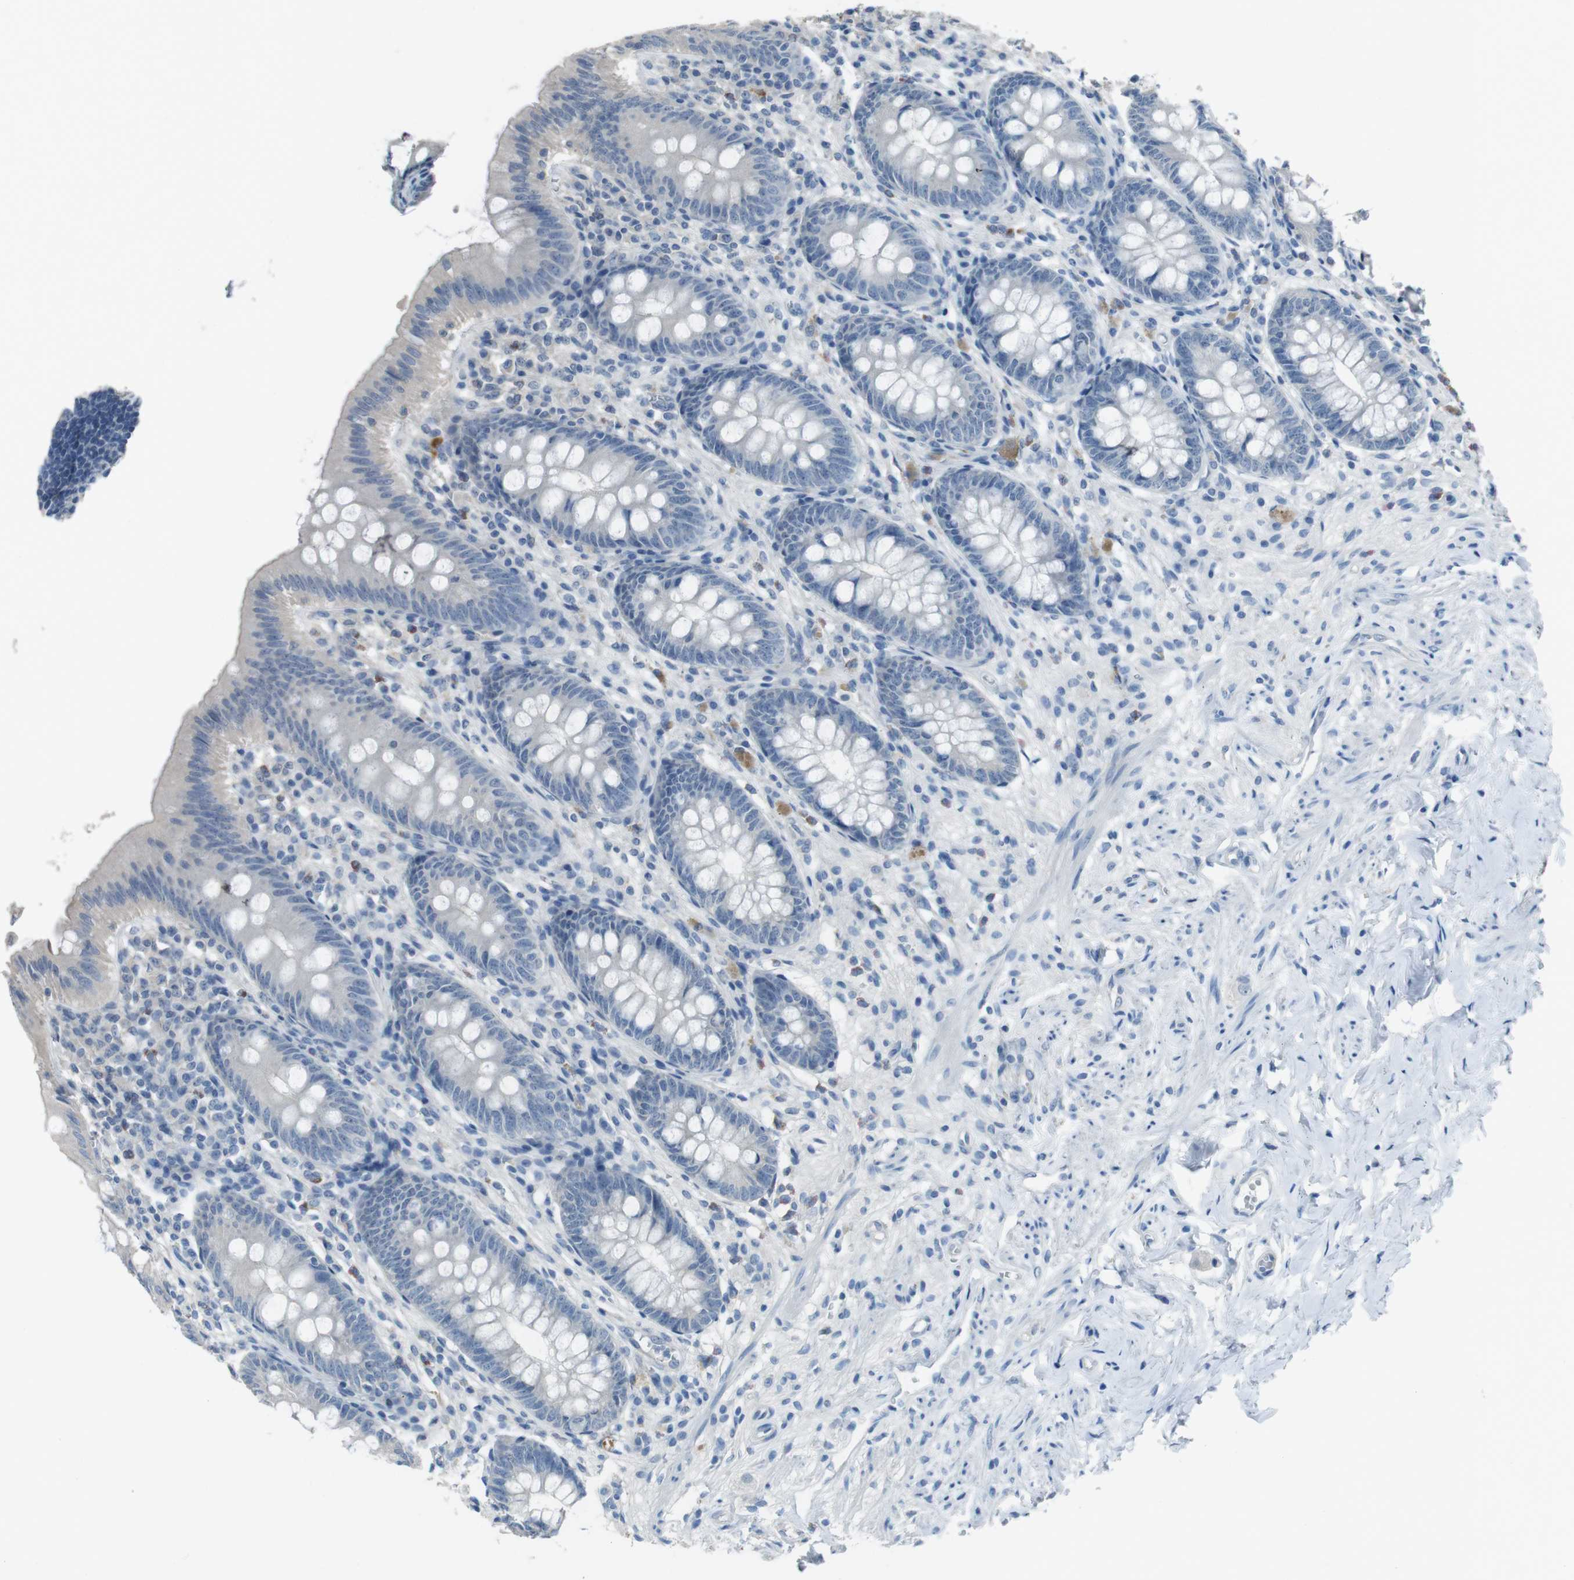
{"staining": {"intensity": "weak", "quantity": "<25%", "location": "cytoplasmic/membranous"}, "tissue": "appendix", "cell_type": "Glandular cells", "image_type": "normal", "snomed": [{"axis": "morphology", "description": "Normal tissue, NOS"}, {"axis": "topography", "description": "Appendix"}], "caption": "This is a histopathology image of immunohistochemistry staining of benign appendix, which shows no positivity in glandular cells. (Stains: DAB (3,3'-diaminobenzidine) IHC with hematoxylin counter stain, Microscopy: brightfield microscopy at high magnification).", "gene": "ENTPD7", "patient": {"sex": "male", "age": 56}}